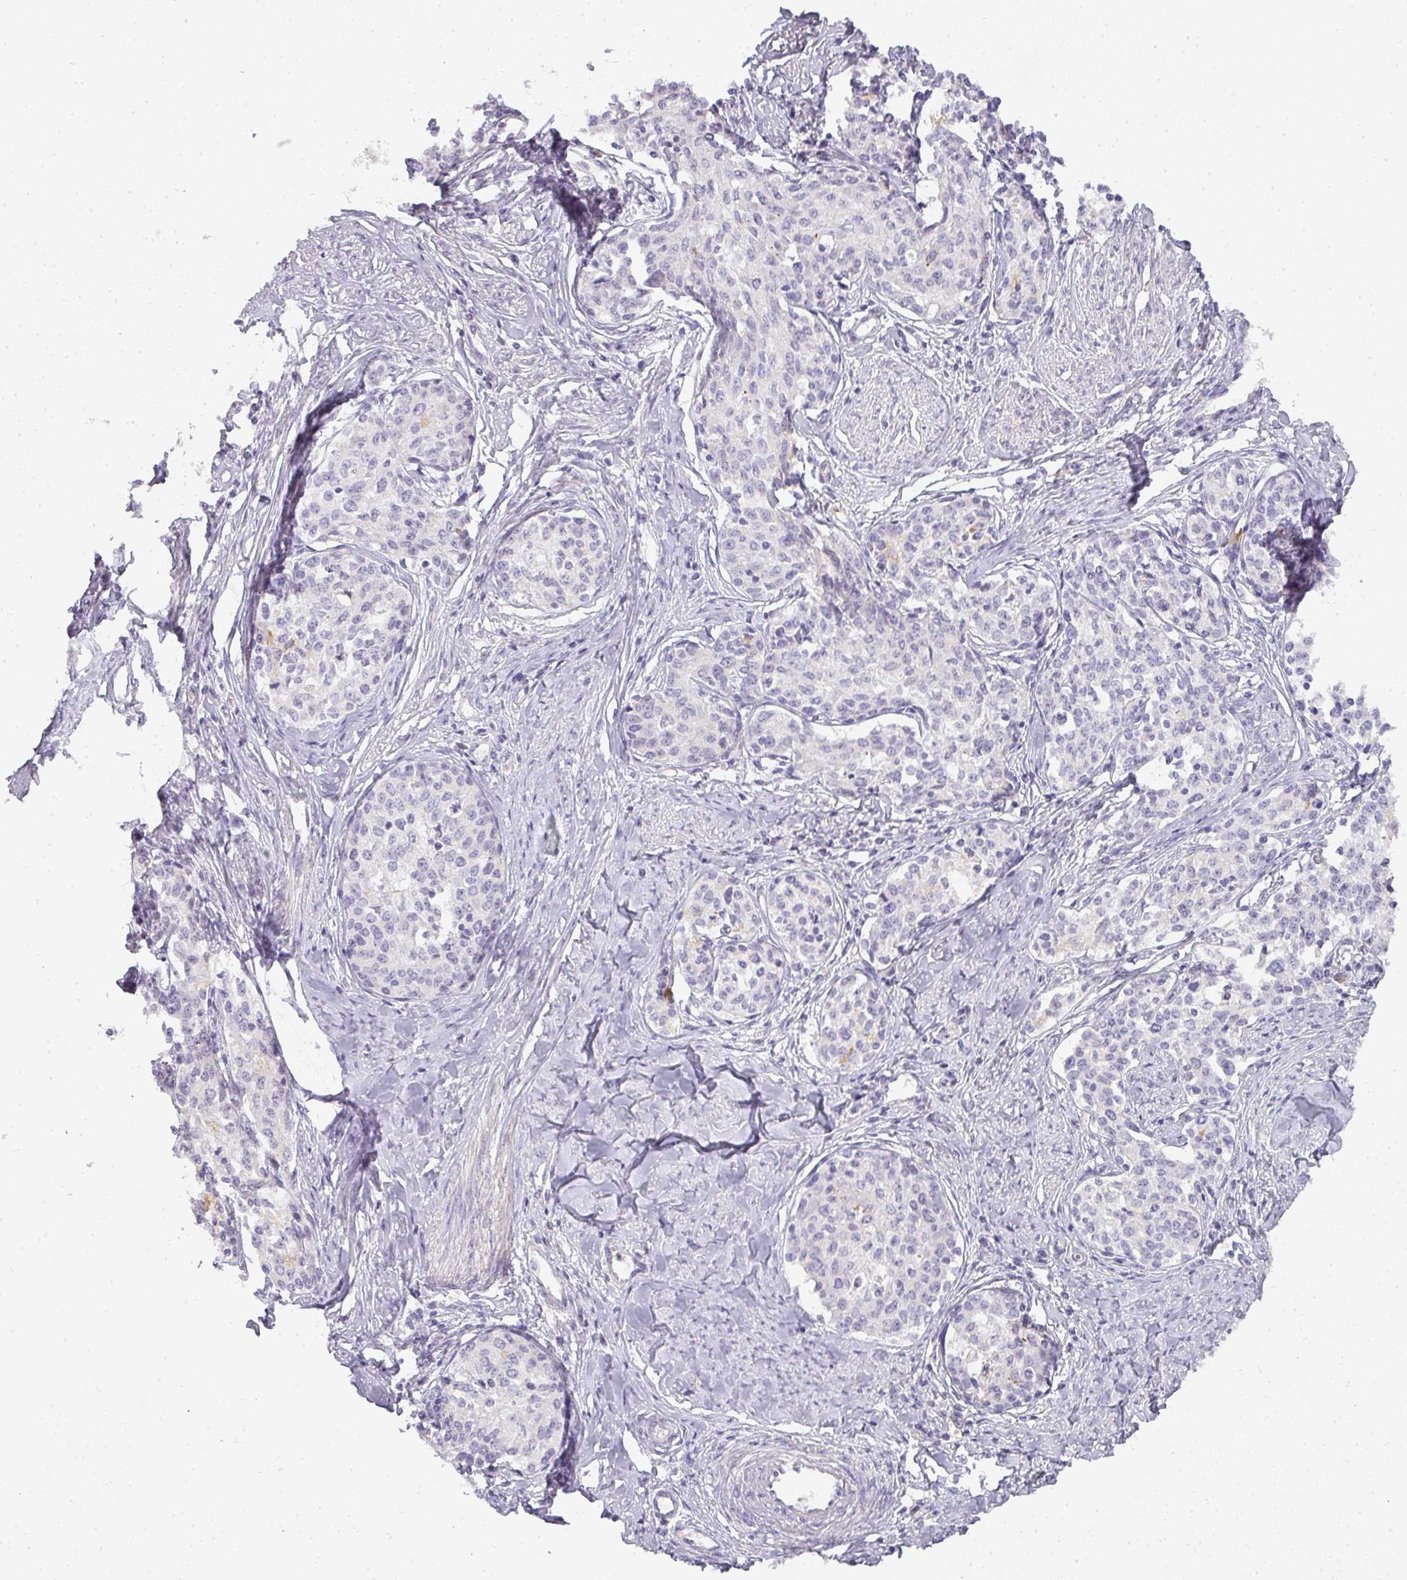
{"staining": {"intensity": "negative", "quantity": "none", "location": "none"}, "tissue": "cervical cancer", "cell_type": "Tumor cells", "image_type": "cancer", "snomed": [{"axis": "morphology", "description": "Squamous cell carcinoma, NOS"}, {"axis": "morphology", "description": "Adenocarcinoma, NOS"}, {"axis": "topography", "description": "Cervix"}], "caption": "Immunohistochemistry (IHC) of human adenocarcinoma (cervical) reveals no expression in tumor cells.", "gene": "HHEX", "patient": {"sex": "female", "age": 52}}